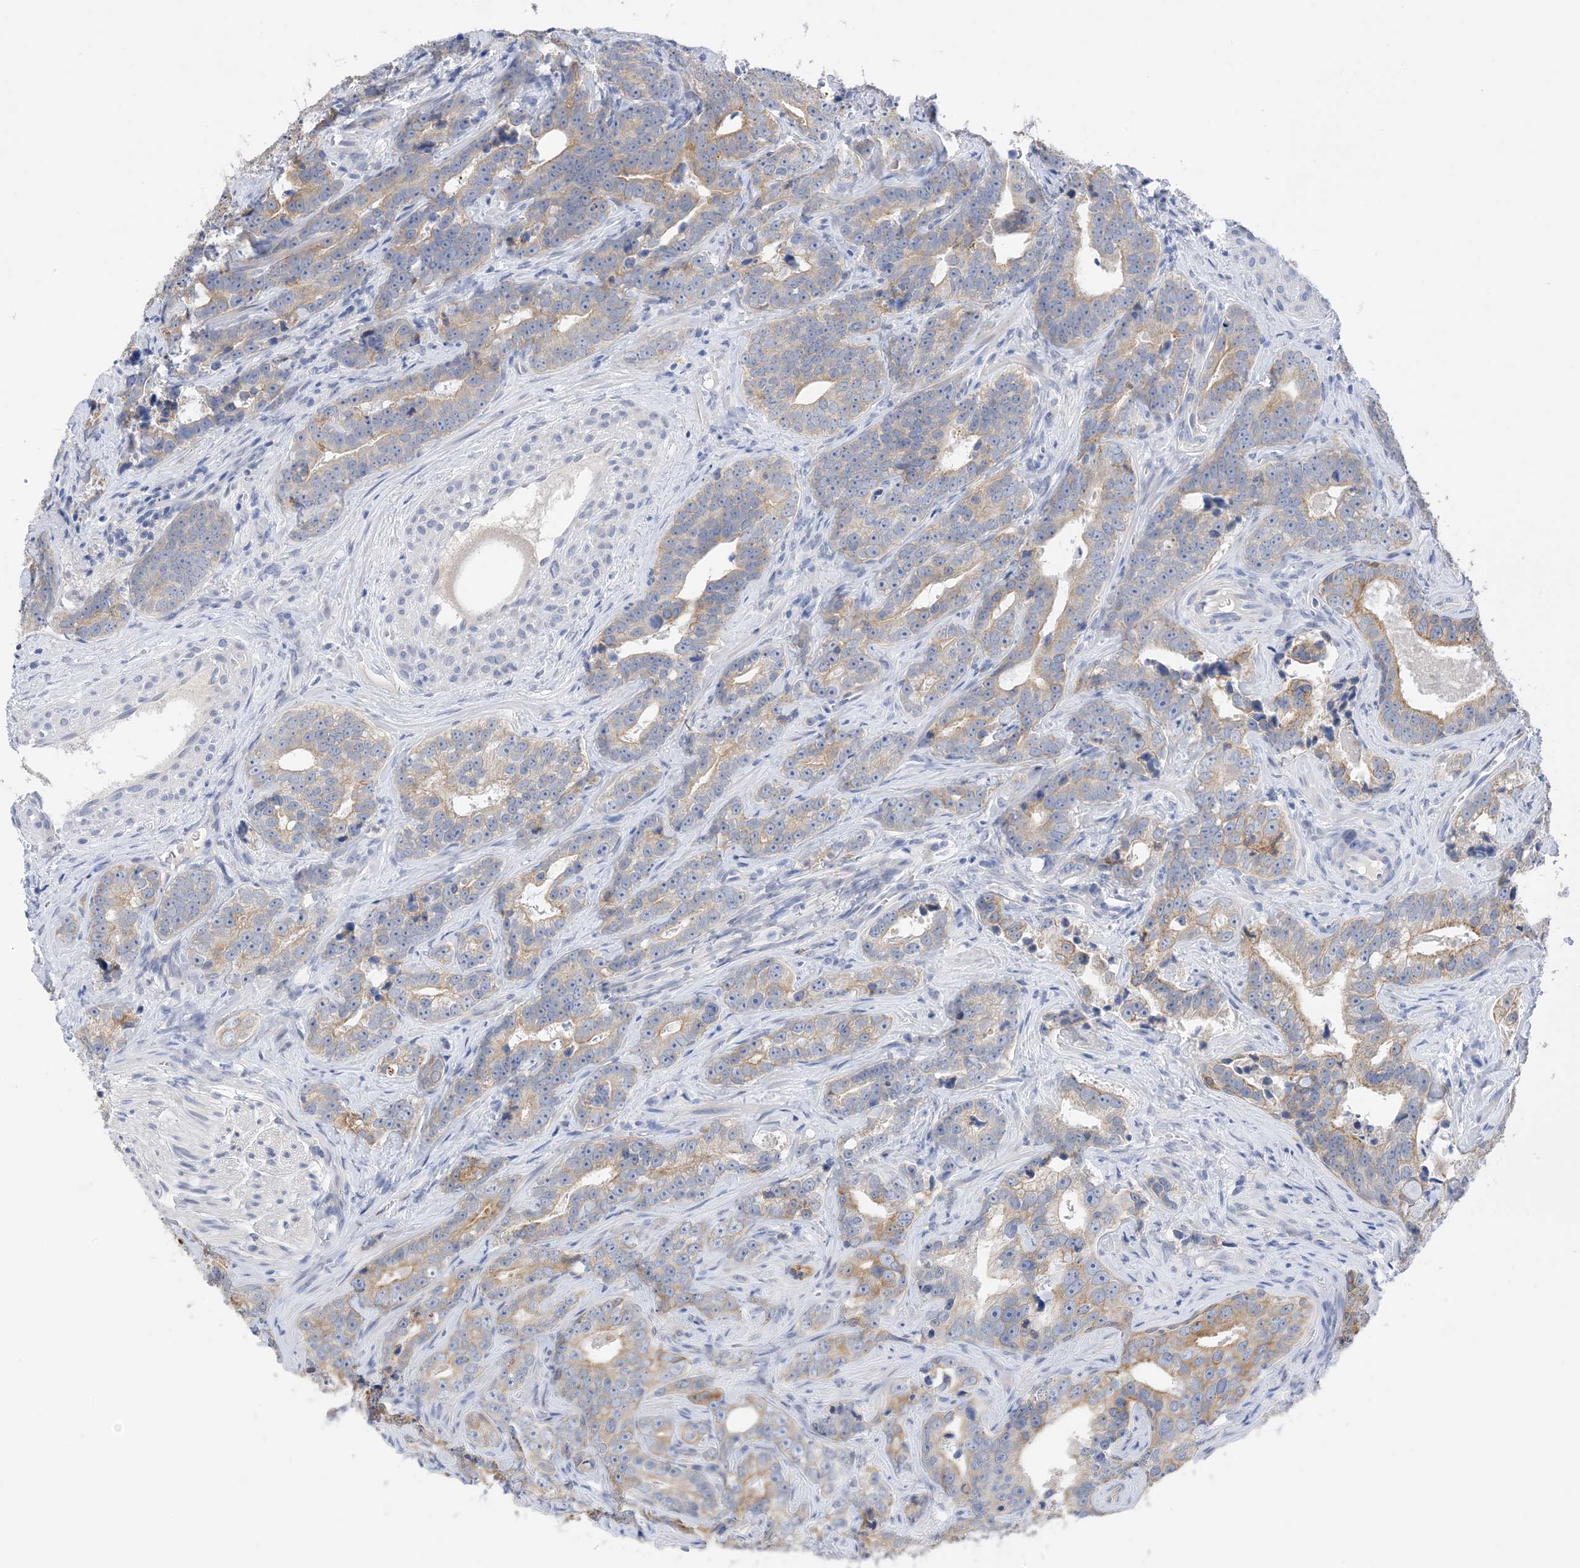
{"staining": {"intensity": "moderate", "quantity": ">75%", "location": "cytoplasmic/membranous"}, "tissue": "prostate cancer", "cell_type": "Tumor cells", "image_type": "cancer", "snomed": [{"axis": "morphology", "description": "Adenocarcinoma, High grade"}, {"axis": "topography", "description": "Prostate"}], "caption": "Protein staining shows moderate cytoplasmic/membranous staining in about >75% of tumor cells in prostate high-grade adenocarcinoma. Using DAB (brown) and hematoxylin (blue) stains, captured at high magnification using brightfield microscopy.", "gene": "PLK4", "patient": {"sex": "male", "age": 62}}